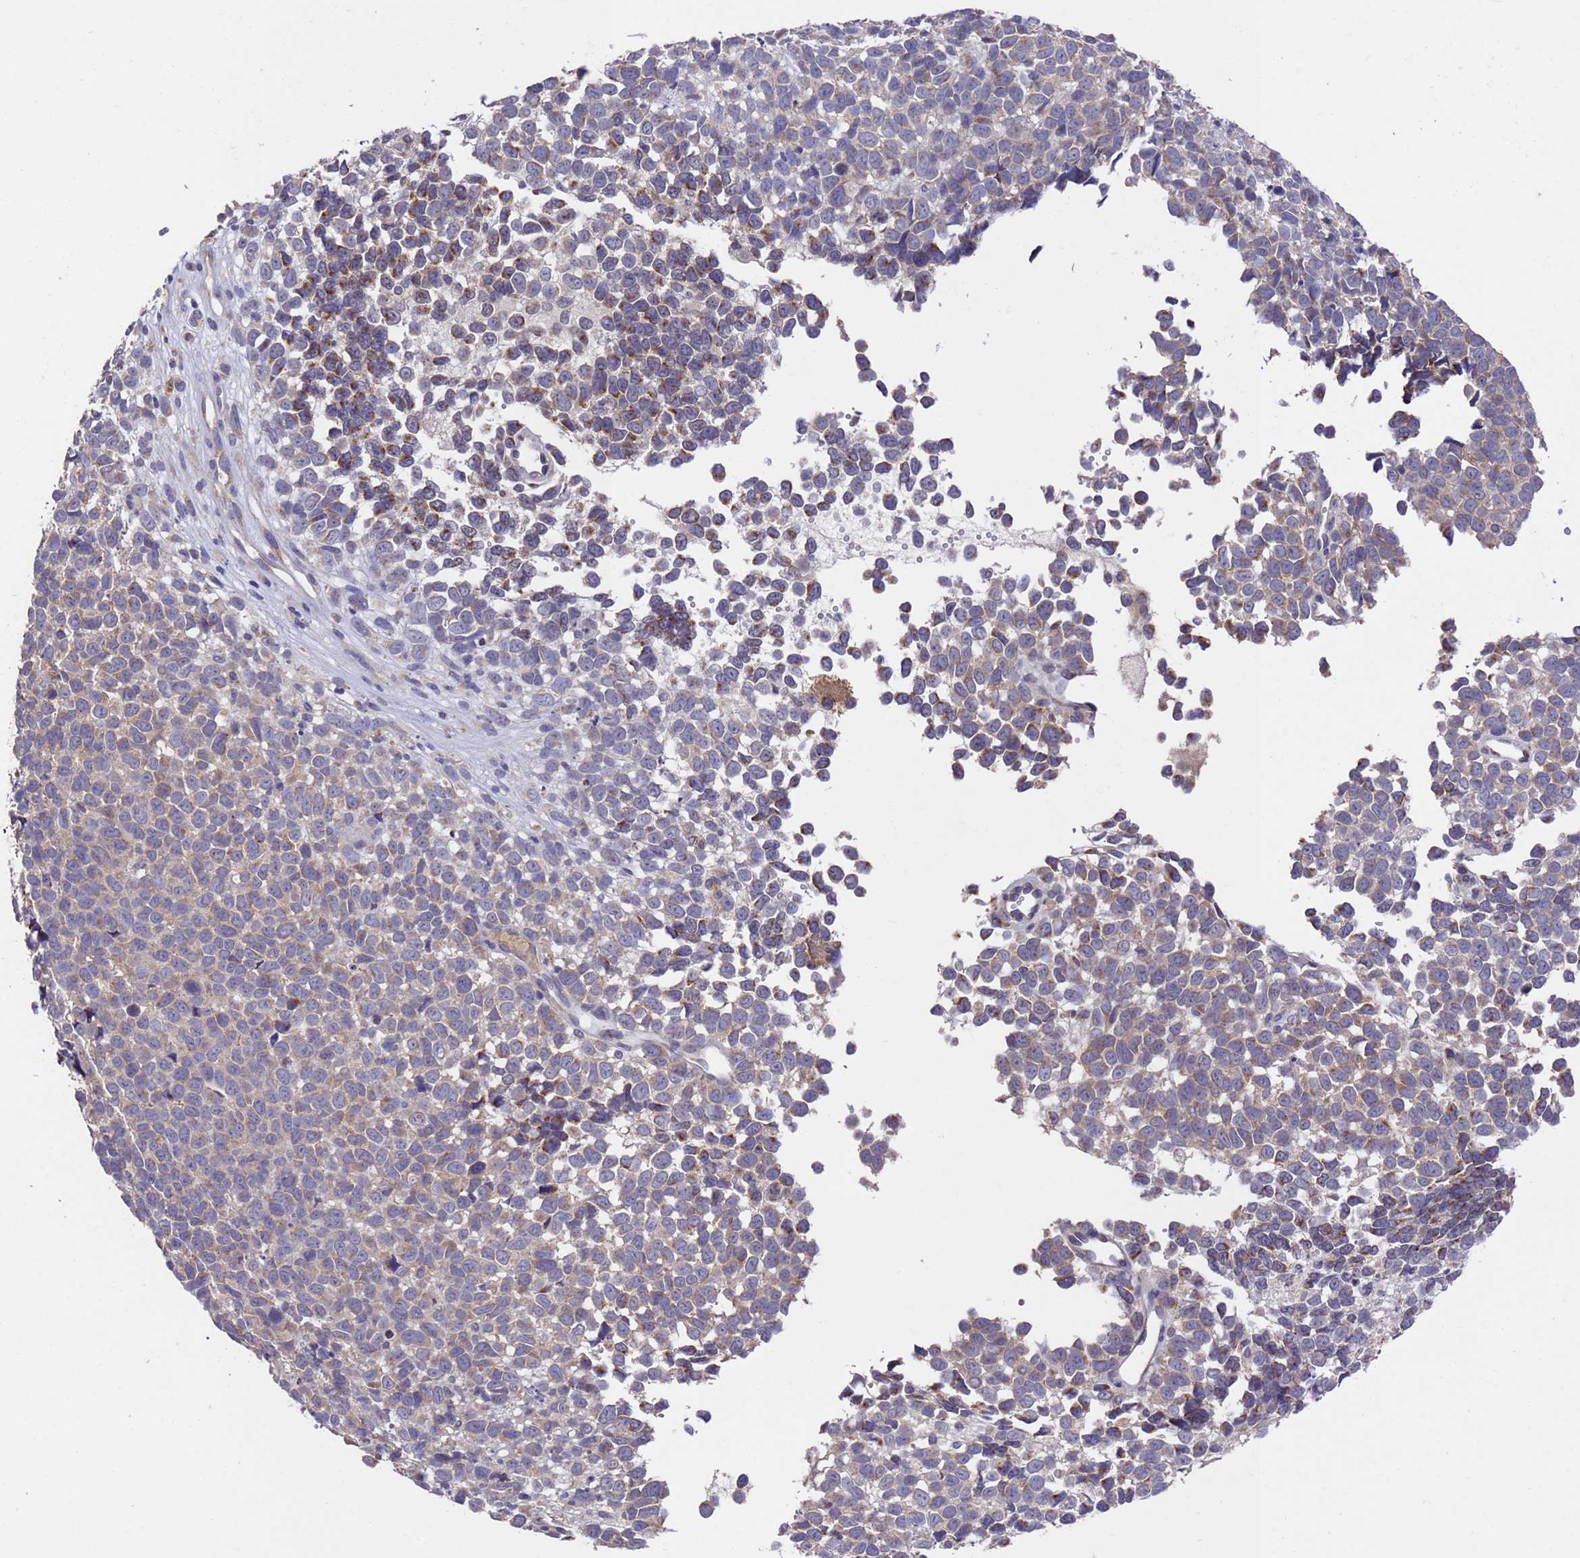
{"staining": {"intensity": "moderate", "quantity": "<25%", "location": "cytoplasmic/membranous"}, "tissue": "melanoma", "cell_type": "Tumor cells", "image_type": "cancer", "snomed": [{"axis": "morphology", "description": "Malignant melanoma, NOS"}, {"axis": "topography", "description": "Nose, NOS"}], "caption": "IHC micrograph of melanoma stained for a protein (brown), which reveals low levels of moderate cytoplasmic/membranous expression in about <25% of tumor cells.", "gene": "DCAF12L2", "patient": {"sex": "female", "age": 48}}